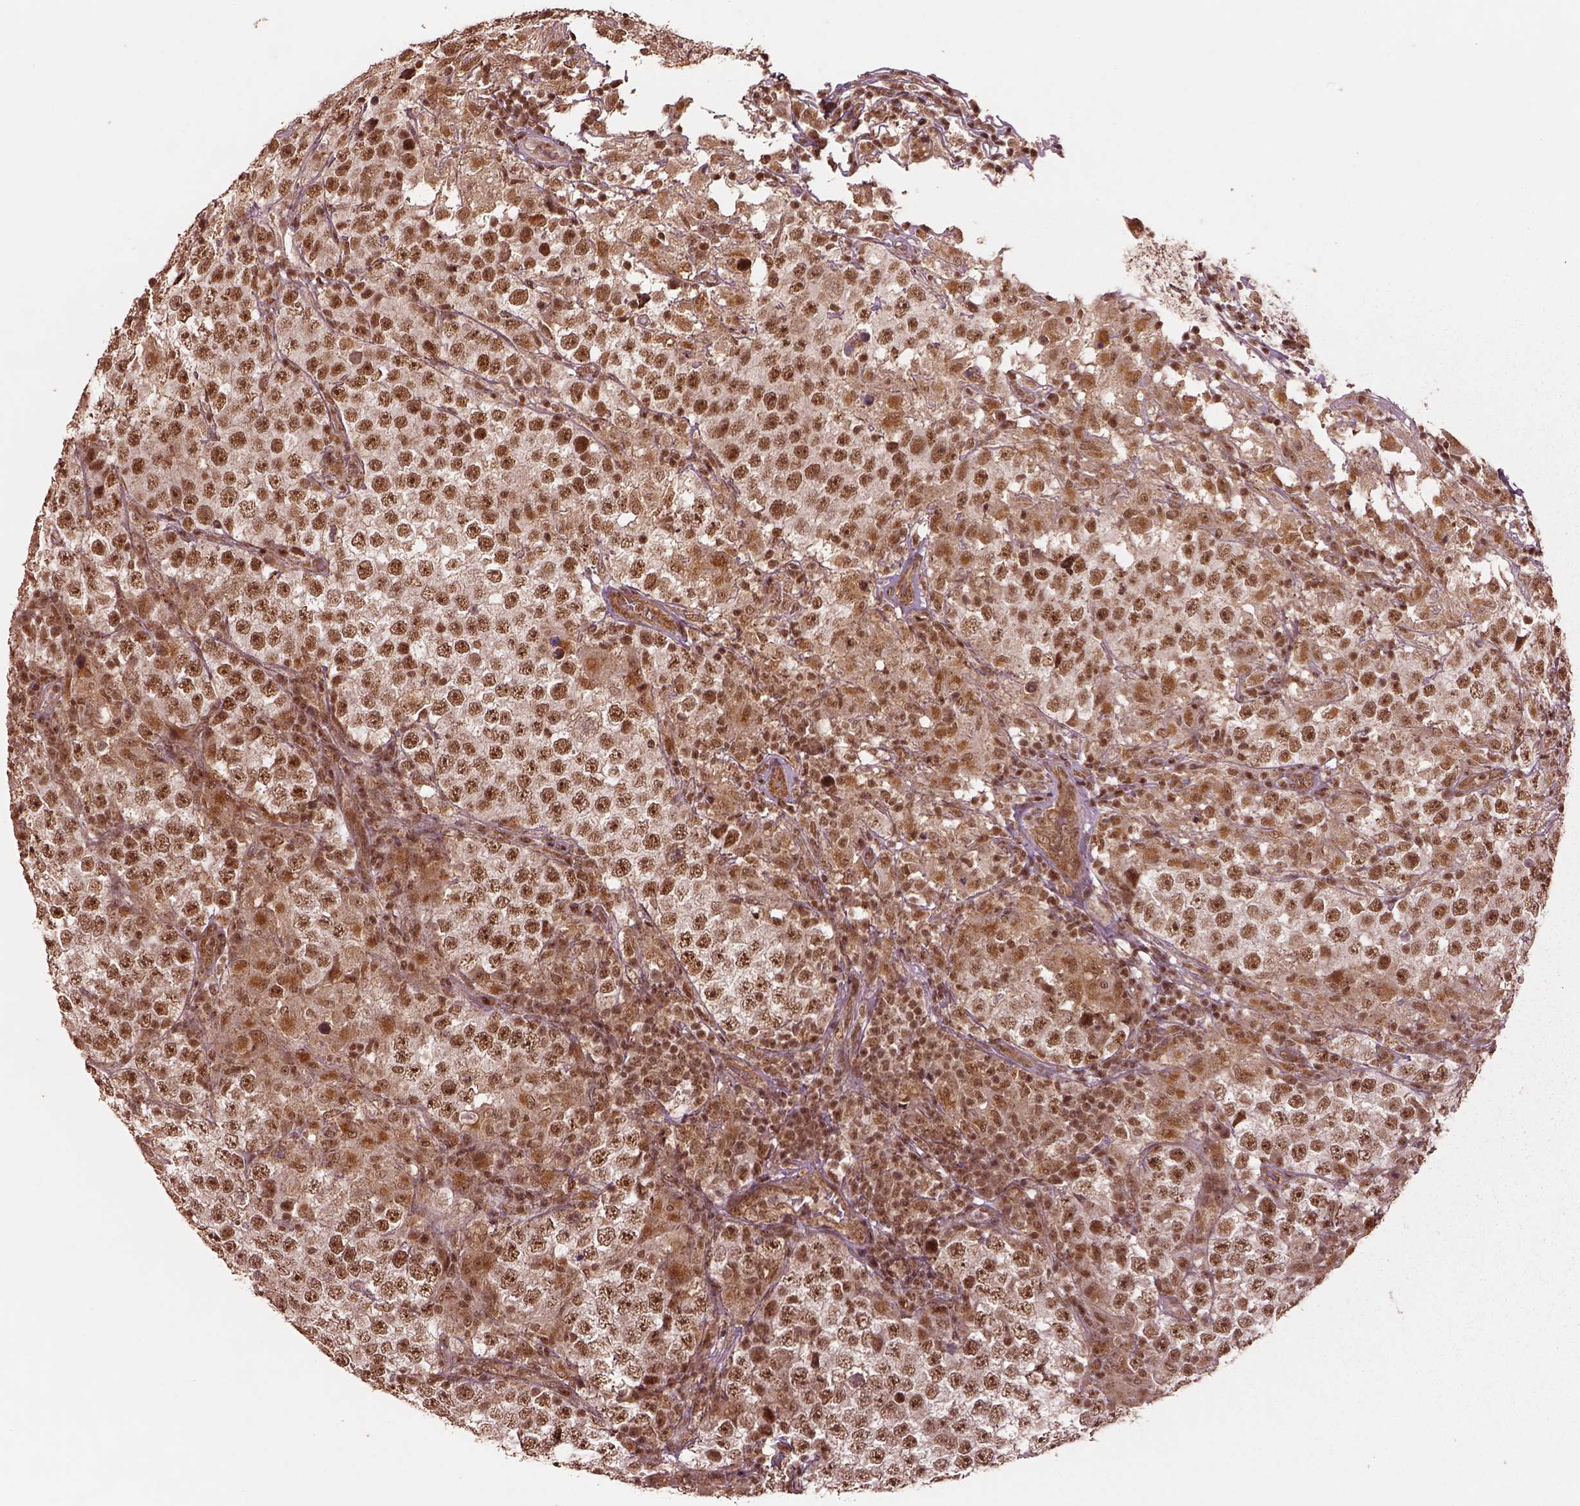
{"staining": {"intensity": "moderate", "quantity": ">75%", "location": "nuclear"}, "tissue": "testis cancer", "cell_type": "Tumor cells", "image_type": "cancer", "snomed": [{"axis": "morphology", "description": "Seminoma, NOS"}, {"axis": "morphology", "description": "Carcinoma, Embryonal, NOS"}, {"axis": "topography", "description": "Testis"}], "caption": "About >75% of tumor cells in human testis cancer (seminoma) exhibit moderate nuclear protein positivity as visualized by brown immunohistochemical staining.", "gene": "BRD9", "patient": {"sex": "male", "age": 41}}